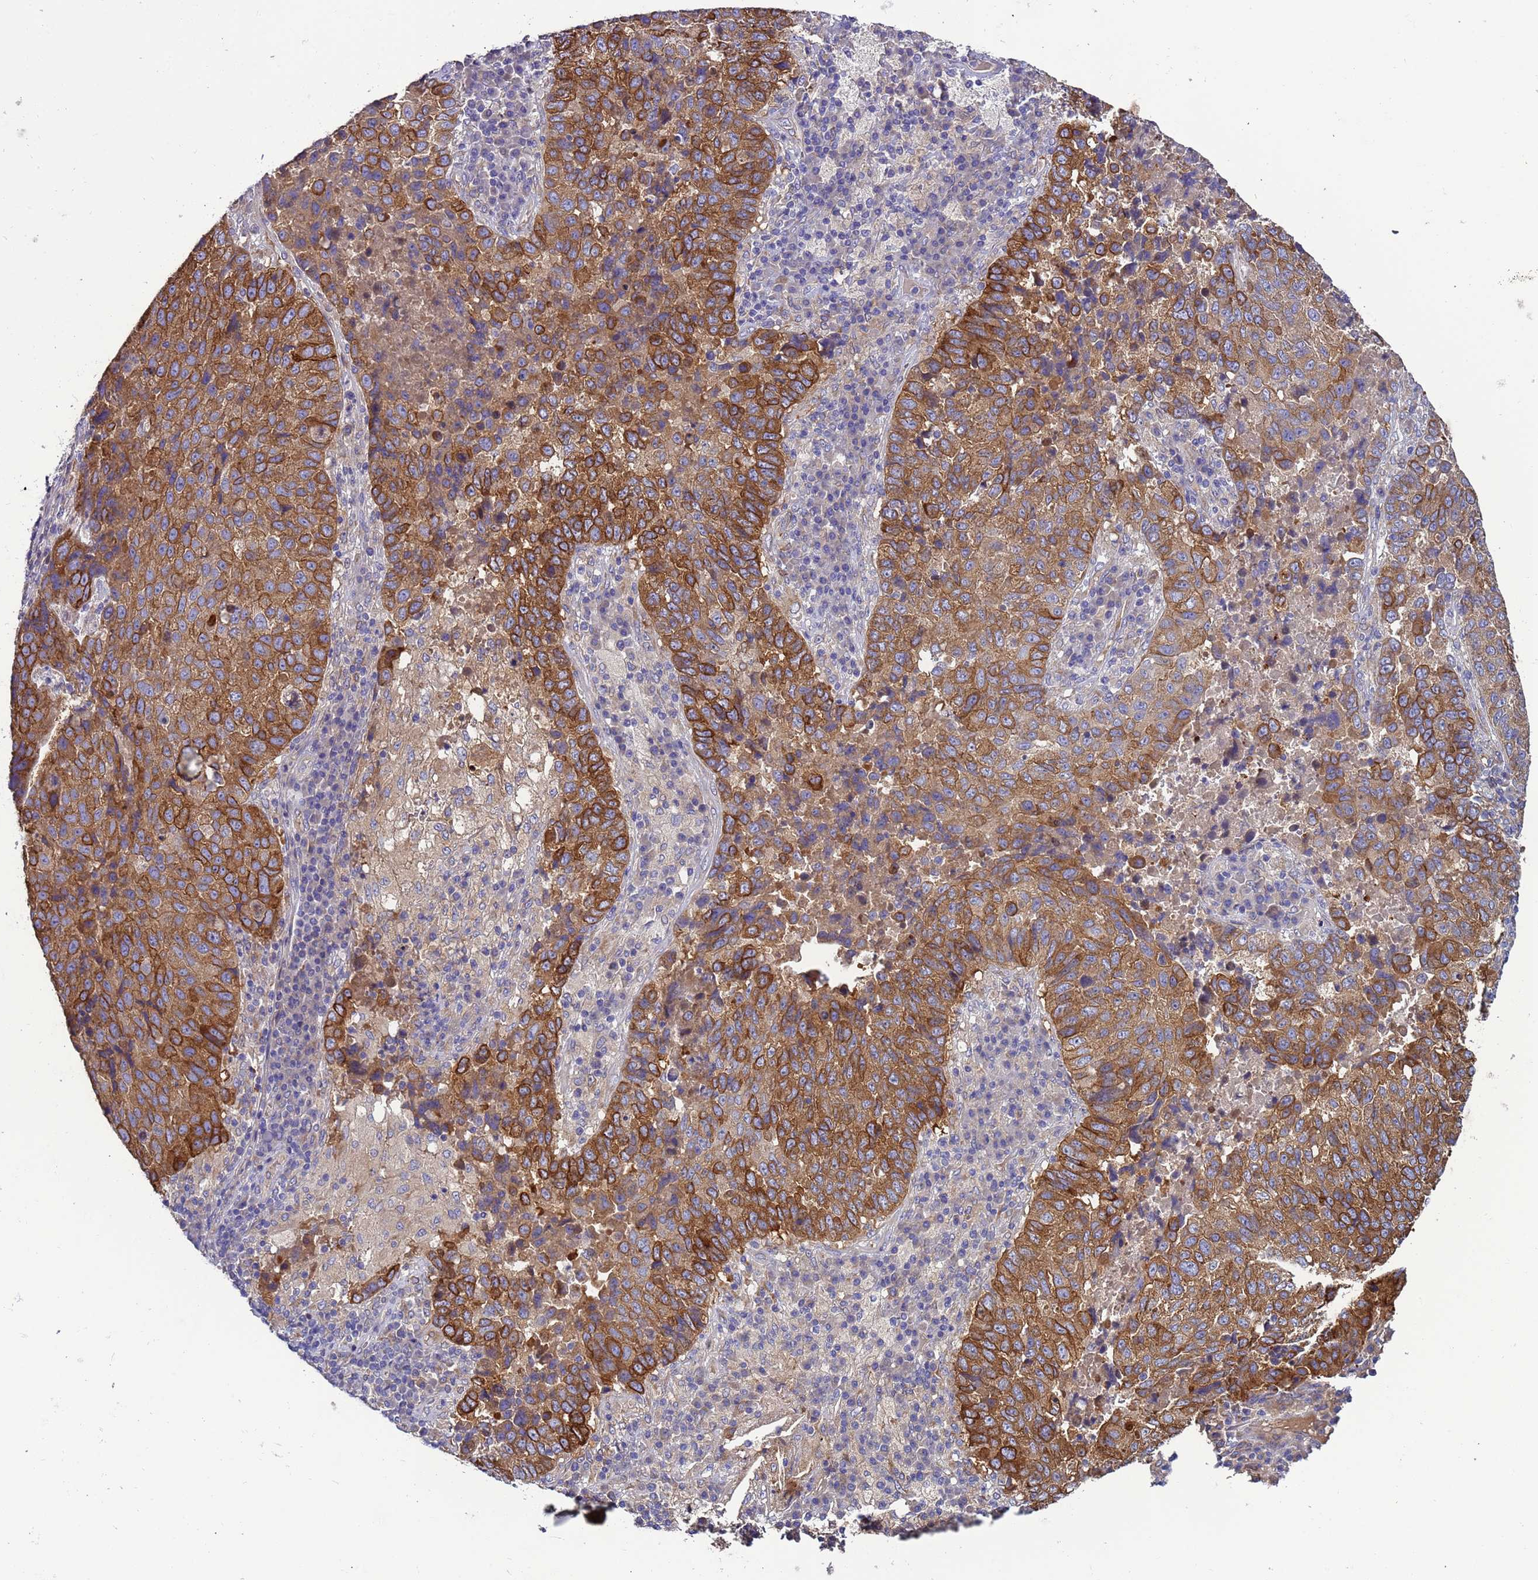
{"staining": {"intensity": "strong", "quantity": "25%-75%", "location": "cytoplasmic/membranous"}, "tissue": "lung cancer", "cell_type": "Tumor cells", "image_type": "cancer", "snomed": [{"axis": "morphology", "description": "Squamous cell carcinoma, NOS"}, {"axis": "topography", "description": "Lung"}], "caption": "A high-resolution image shows immunohistochemistry staining of lung cancer (squamous cell carcinoma), which shows strong cytoplasmic/membranous positivity in approximately 25%-75% of tumor cells.", "gene": "PAQR7", "patient": {"sex": "male", "age": 73}}